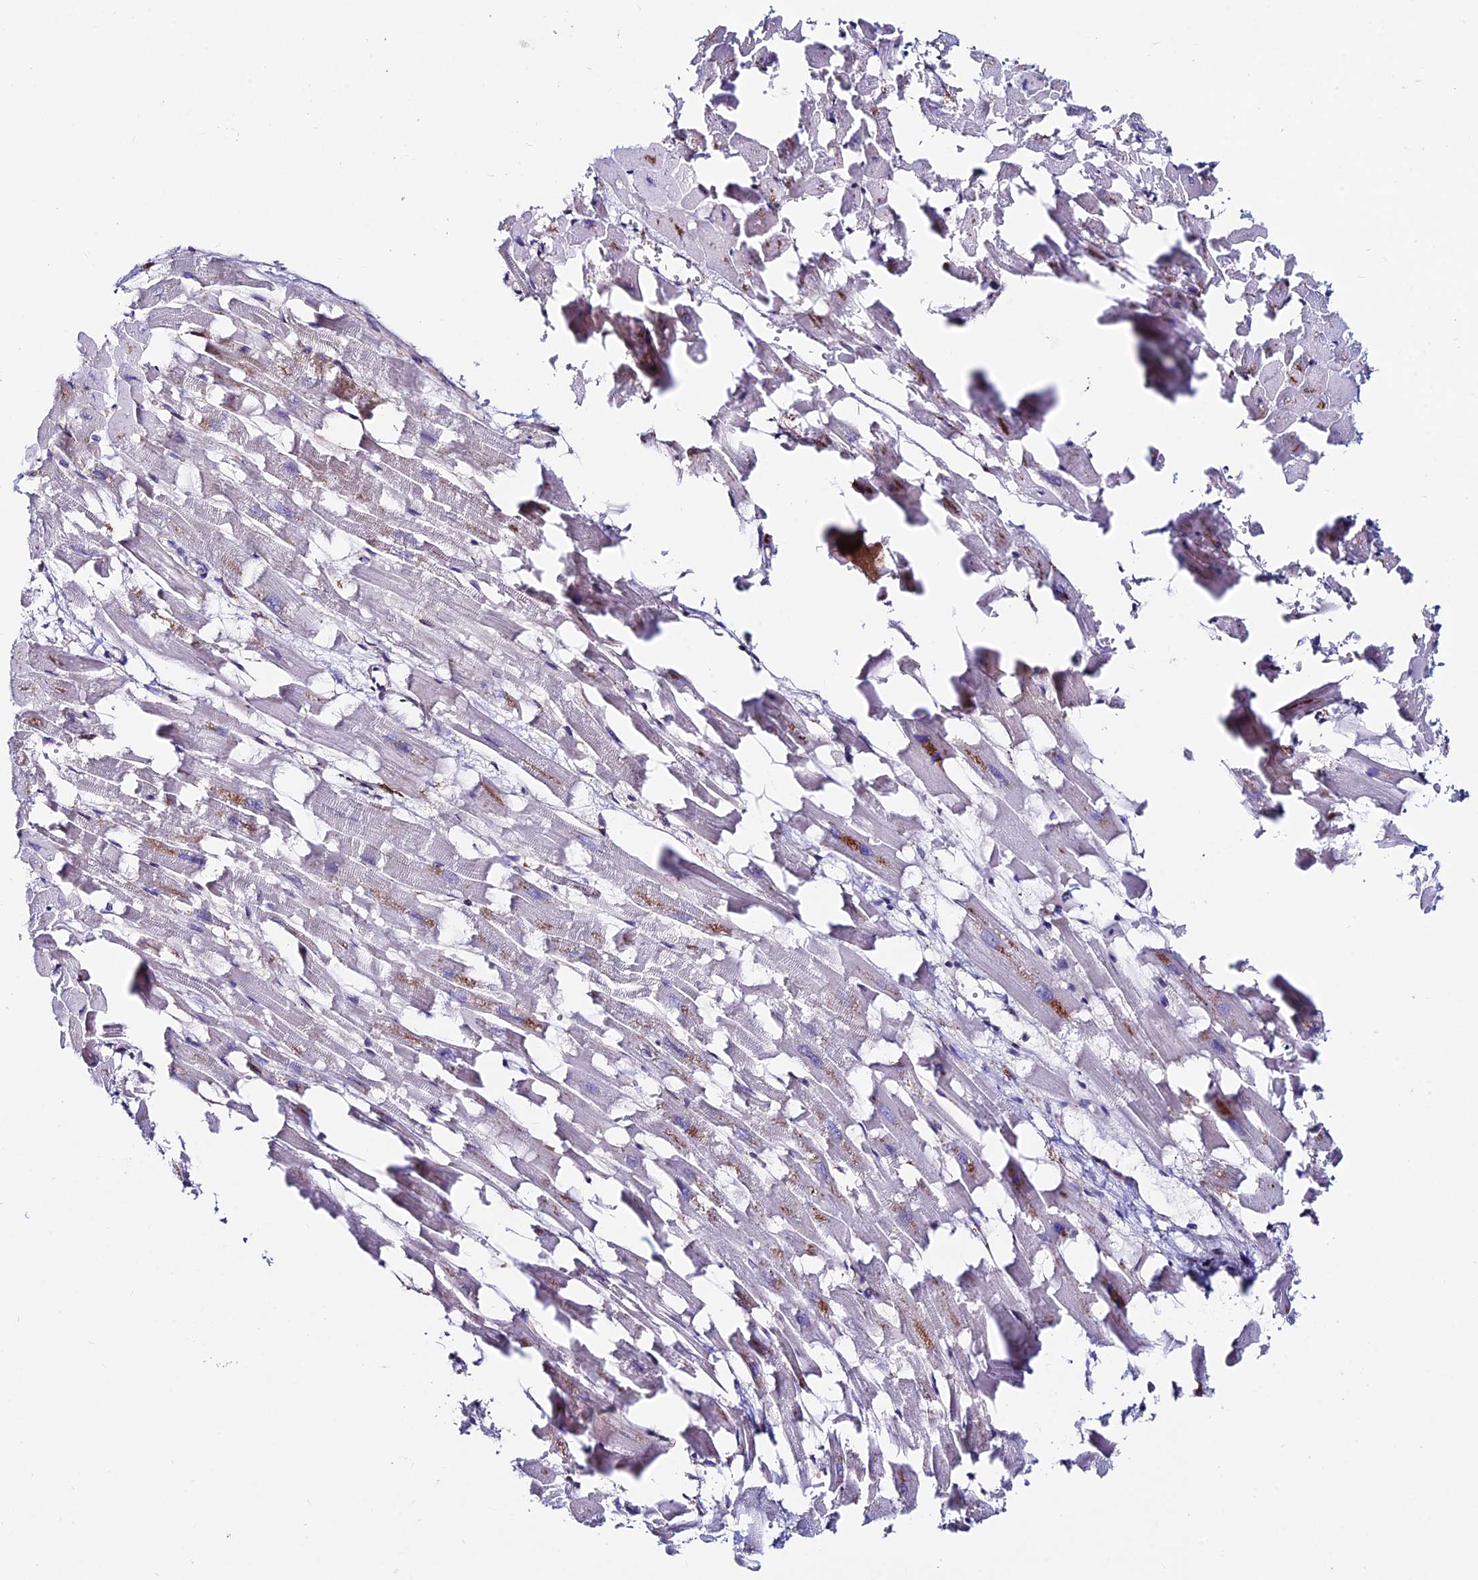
{"staining": {"intensity": "weak", "quantity": "<25%", "location": "cytoplasmic/membranous"}, "tissue": "heart muscle", "cell_type": "Cardiomyocytes", "image_type": "normal", "snomed": [{"axis": "morphology", "description": "Normal tissue, NOS"}, {"axis": "topography", "description": "Heart"}], "caption": "An image of human heart muscle is negative for staining in cardiomyocytes. (DAB (3,3'-diaminobenzidine) immunohistochemistry visualized using brightfield microscopy, high magnification).", "gene": "EIF3K", "patient": {"sex": "female", "age": 64}}